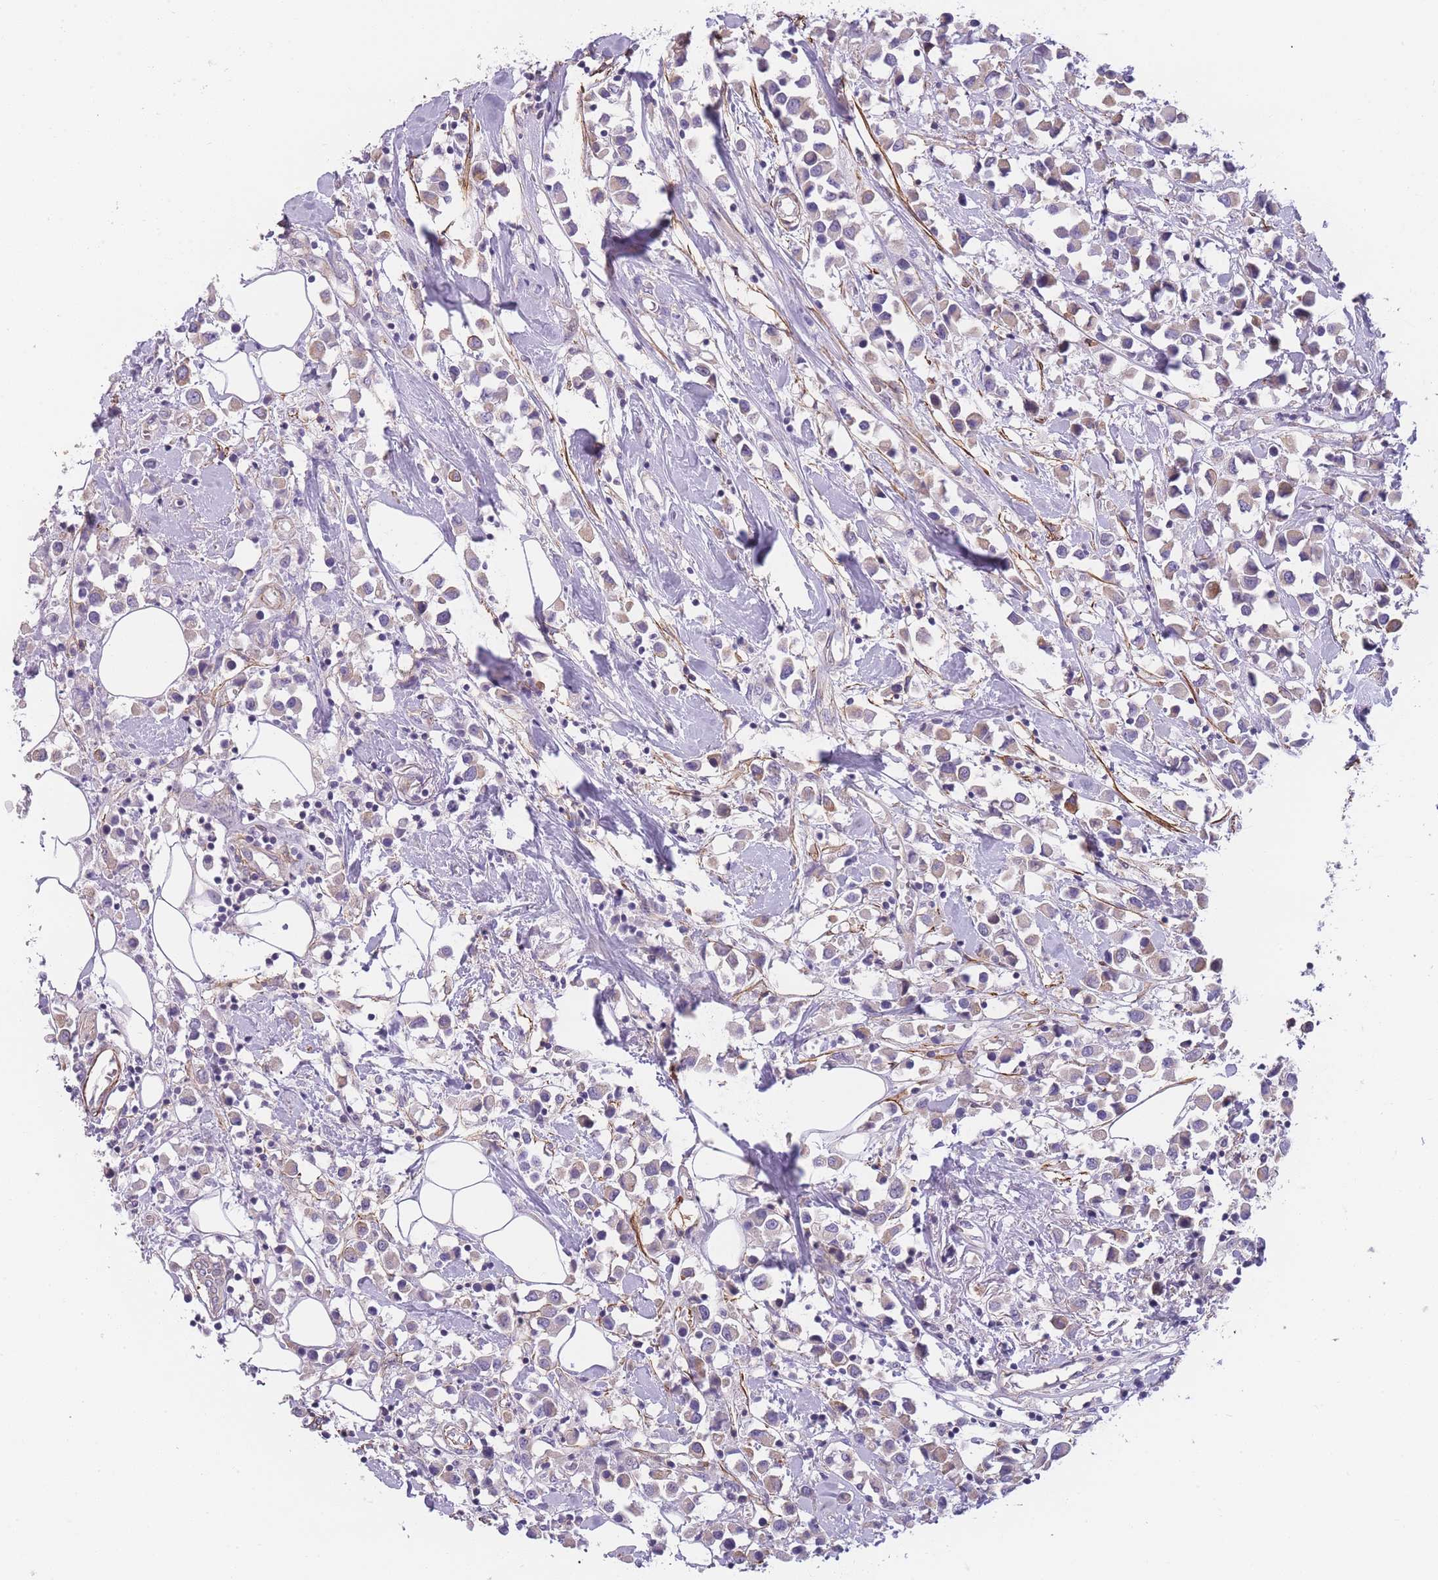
{"staining": {"intensity": "weak", "quantity": "25%-75%", "location": "cytoplasmic/membranous"}, "tissue": "breast cancer", "cell_type": "Tumor cells", "image_type": "cancer", "snomed": [{"axis": "morphology", "description": "Duct carcinoma"}, {"axis": "topography", "description": "Breast"}], "caption": "Protein expression analysis of human breast cancer (invasive ductal carcinoma) reveals weak cytoplasmic/membranous positivity in about 25%-75% of tumor cells.", "gene": "FAM124A", "patient": {"sex": "female", "age": 61}}